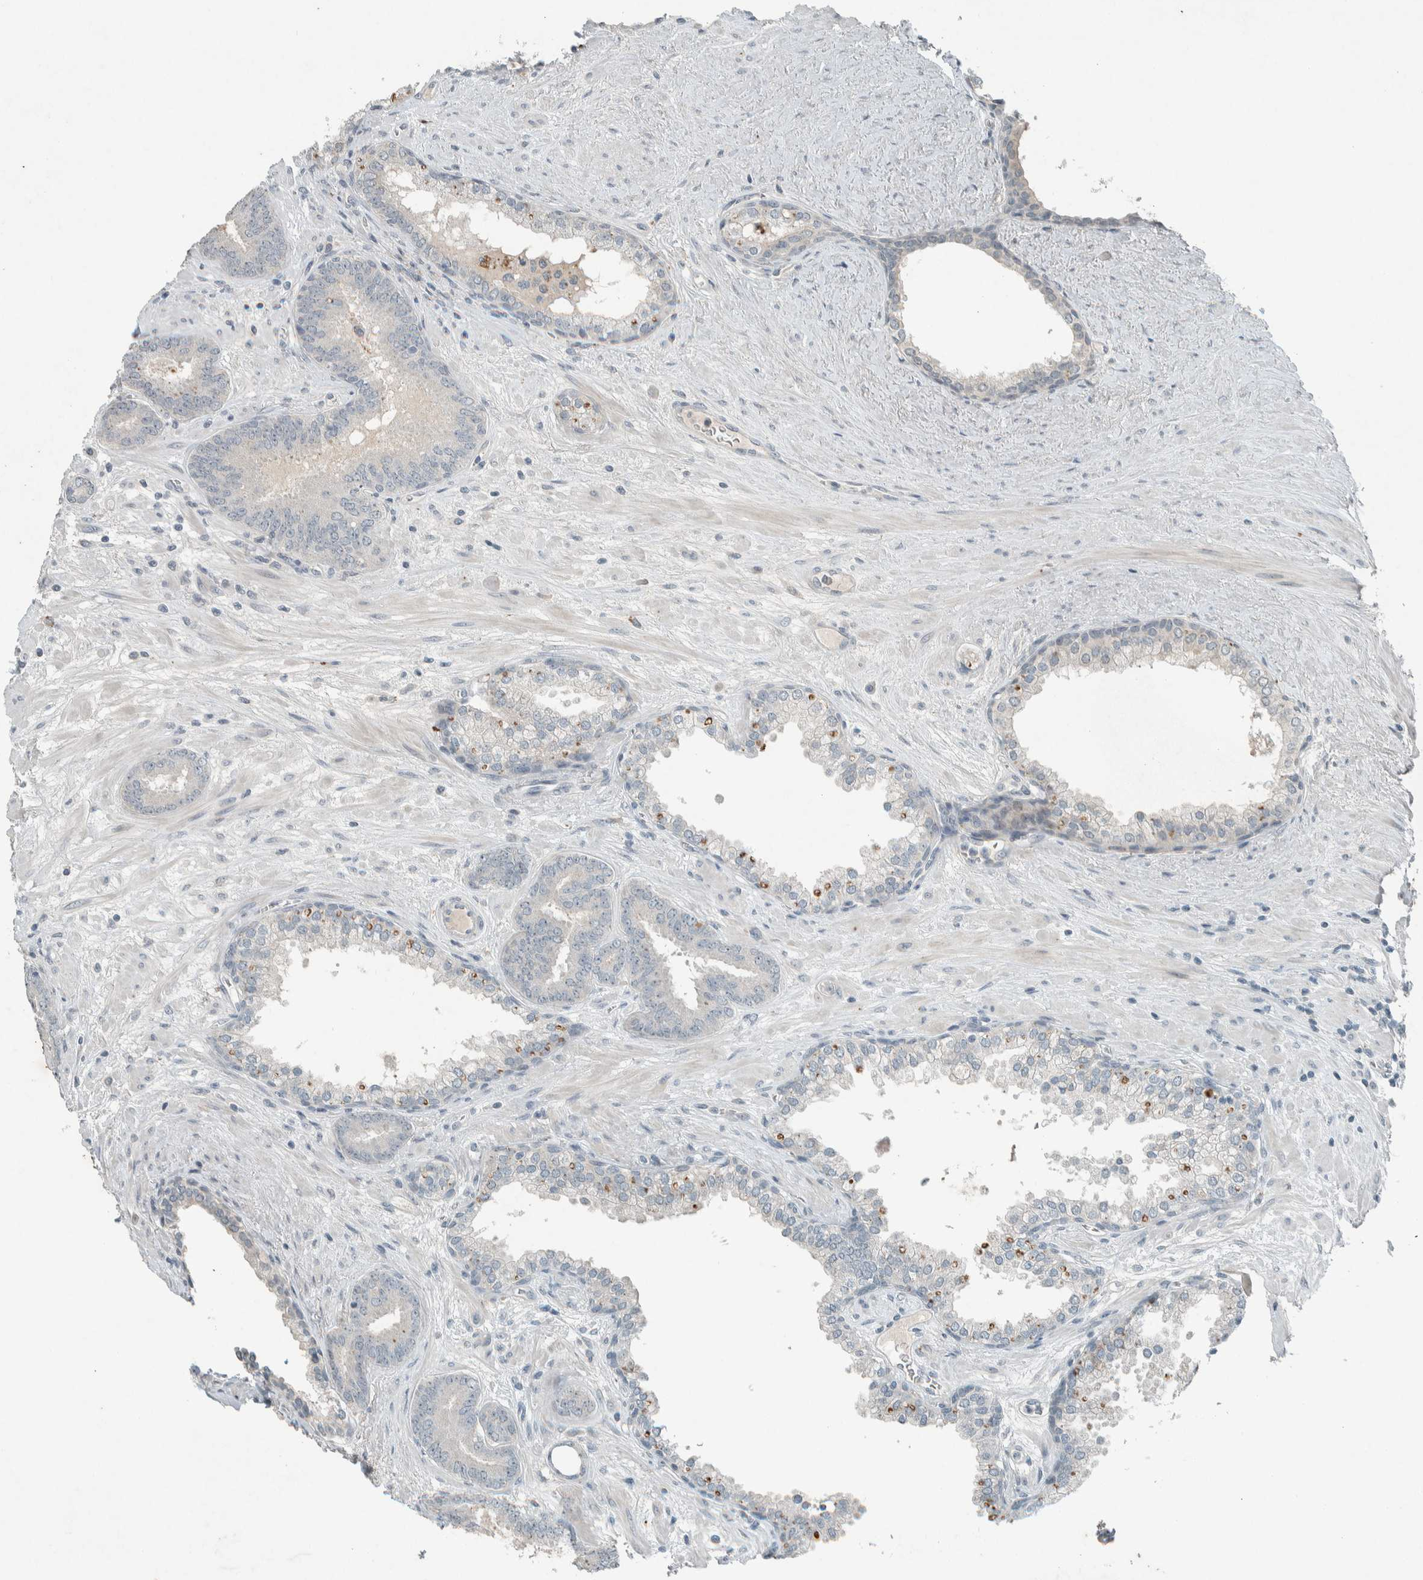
{"staining": {"intensity": "negative", "quantity": "none", "location": "none"}, "tissue": "prostate cancer", "cell_type": "Tumor cells", "image_type": "cancer", "snomed": [{"axis": "morphology", "description": "Adenocarcinoma, Low grade"}, {"axis": "topography", "description": "Prostate"}], "caption": "Photomicrograph shows no significant protein expression in tumor cells of prostate cancer. The staining was performed using DAB (3,3'-diaminobenzidine) to visualize the protein expression in brown, while the nuclei were stained in blue with hematoxylin (Magnification: 20x).", "gene": "CERCAM", "patient": {"sex": "male", "age": 62}}